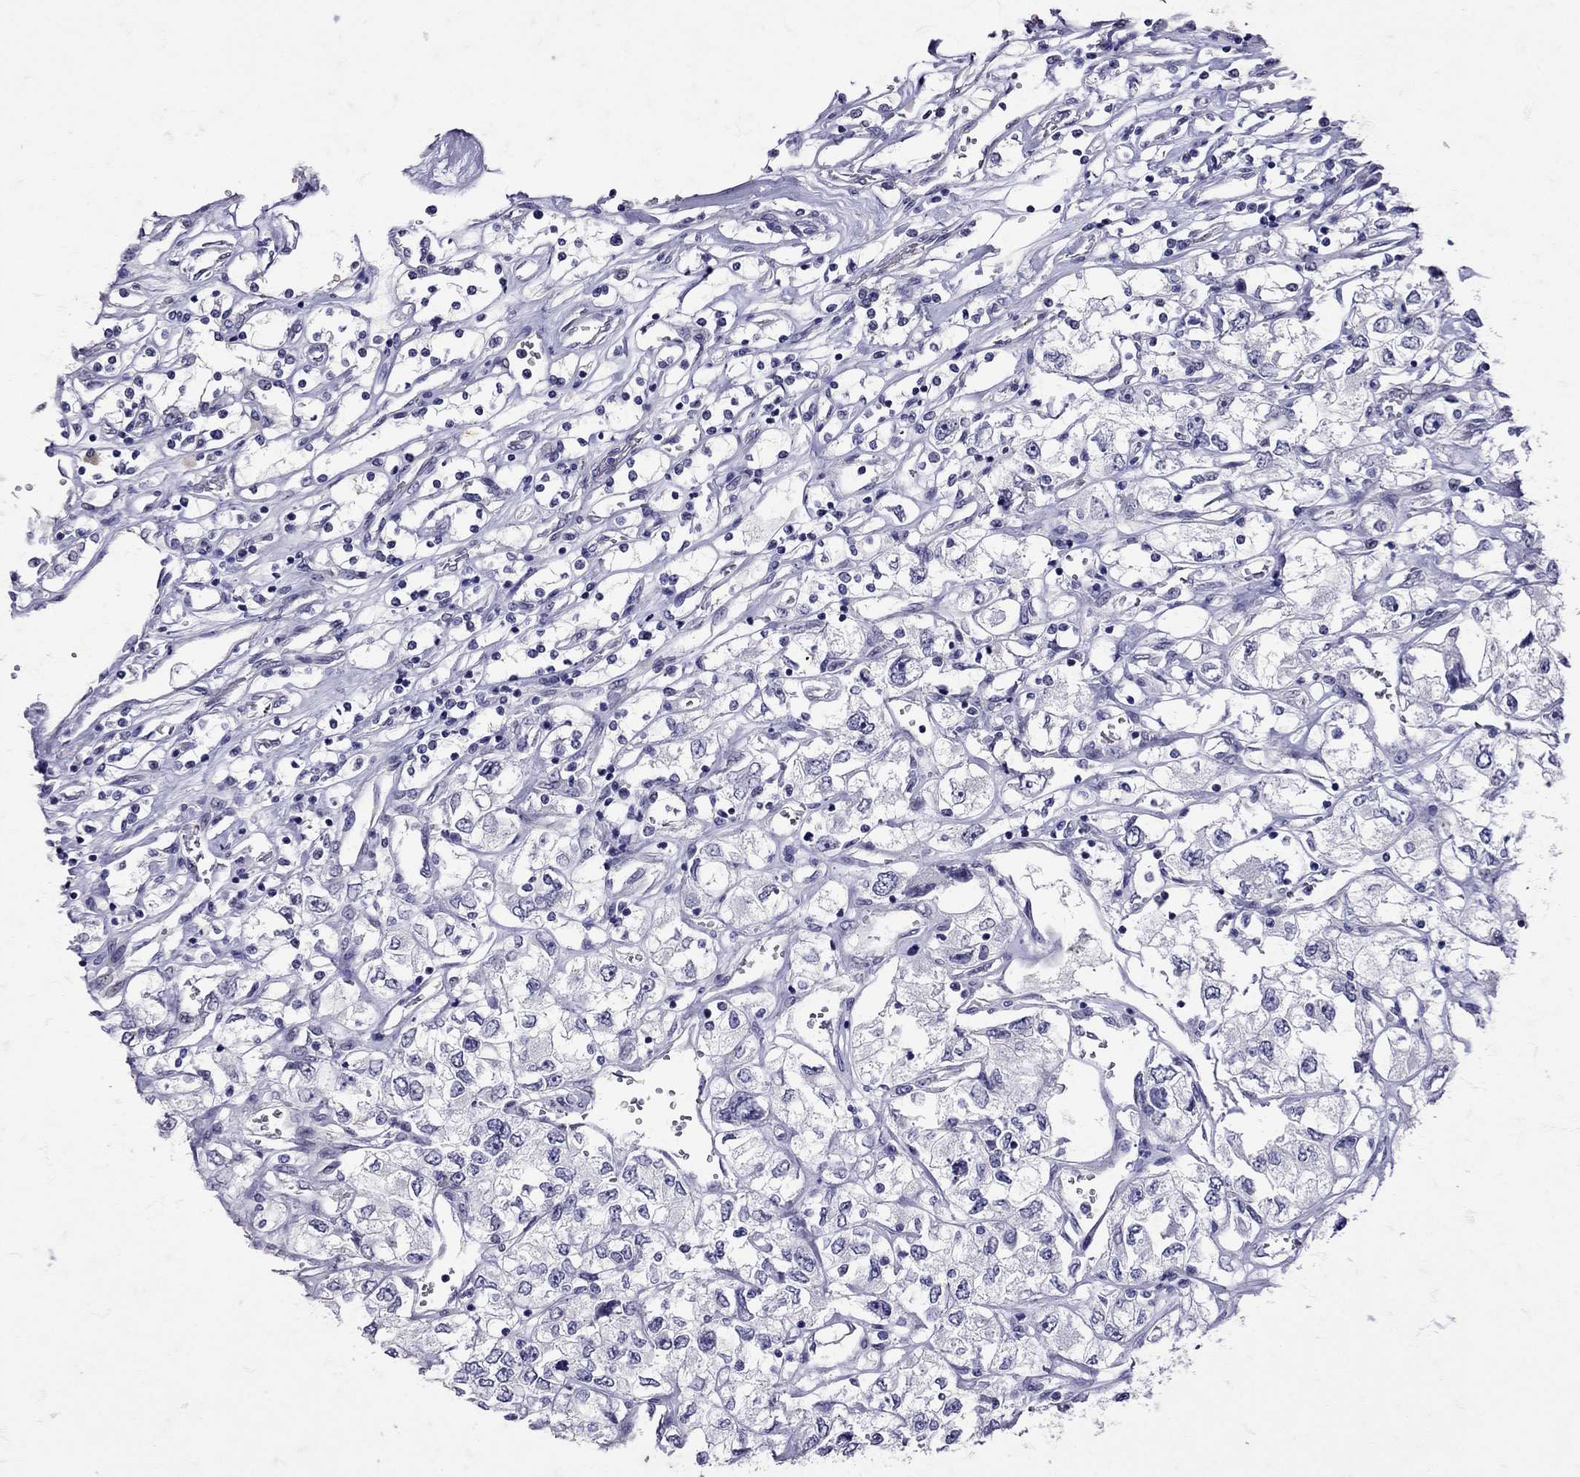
{"staining": {"intensity": "negative", "quantity": "none", "location": "none"}, "tissue": "renal cancer", "cell_type": "Tumor cells", "image_type": "cancer", "snomed": [{"axis": "morphology", "description": "Adenocarcinoma, NOS"}, {"axis": "topography", "description": "Kidney"}], "caption": "A histopathology image of human renal cancer (adenocarcinoma) is negative for staining in tumor cells.", "gene": "SST", "patient": {"sex": "female", "age": 59}}